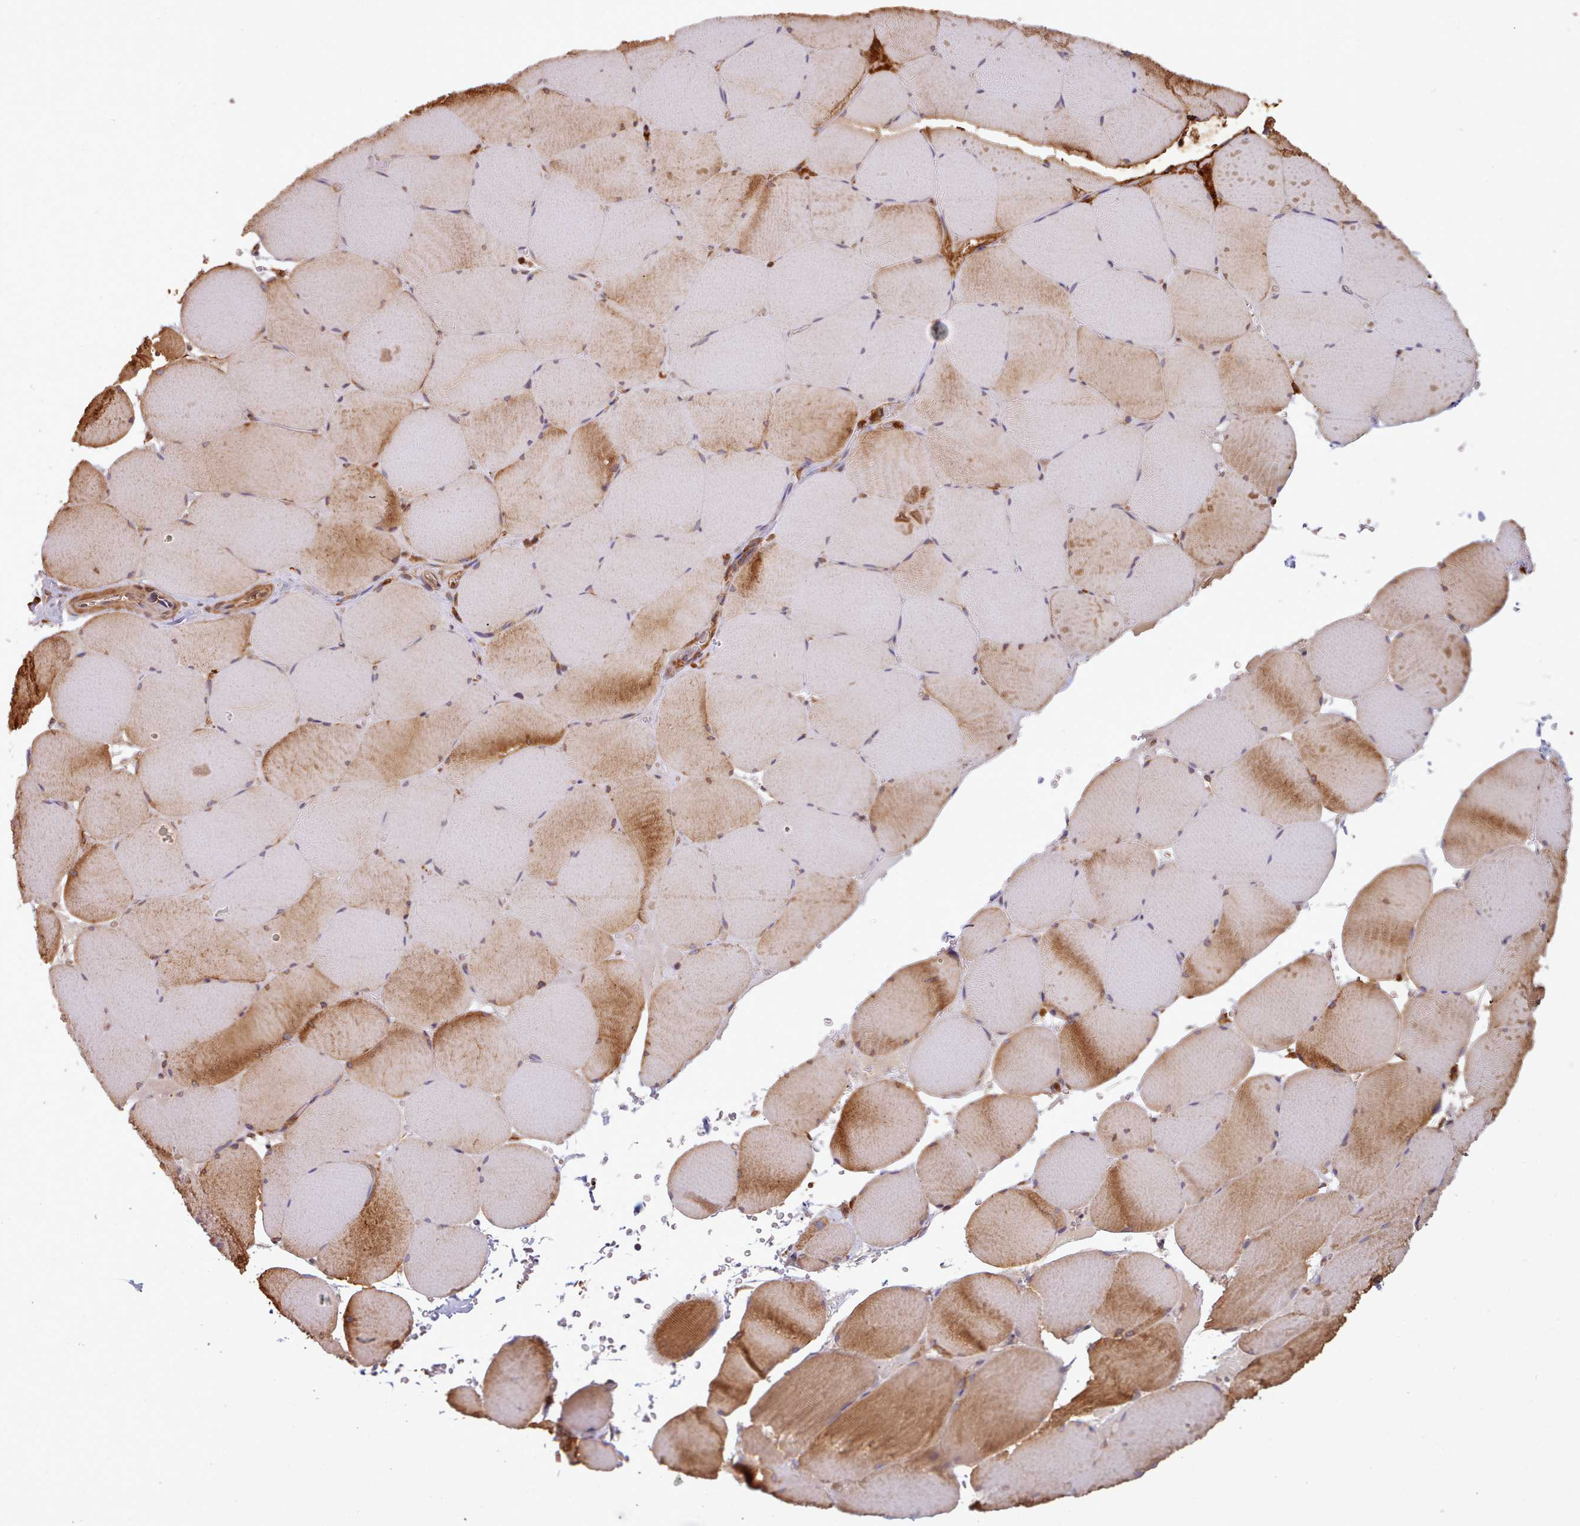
{"staining": {"intensity": "moderate", "quantity": "25%-75%", "location": "cytoplasmic/membranous"}, "tissue": "skeletal muscle", "cell_type": "Myocytes", "image_type": "normal", "snomed": [{"axis": "morphology", "description": "Normal tissue, NOS"}, {"axis": "topography", "description": "Skeletal muscle"}, {"axis": "topography", "description": "Head-Neck"}], "caption": "This photomicrograph demonstrates normal skeletal muscle stained with immunohistochemistry to label a protein in brown. The cytoplasmic/membranous of myocytes show moderate positivity for the protein. Nuclei are counter-stained blue.", "gene": "SLC4A9", "patient": {"sex": "male", "age": 66}}